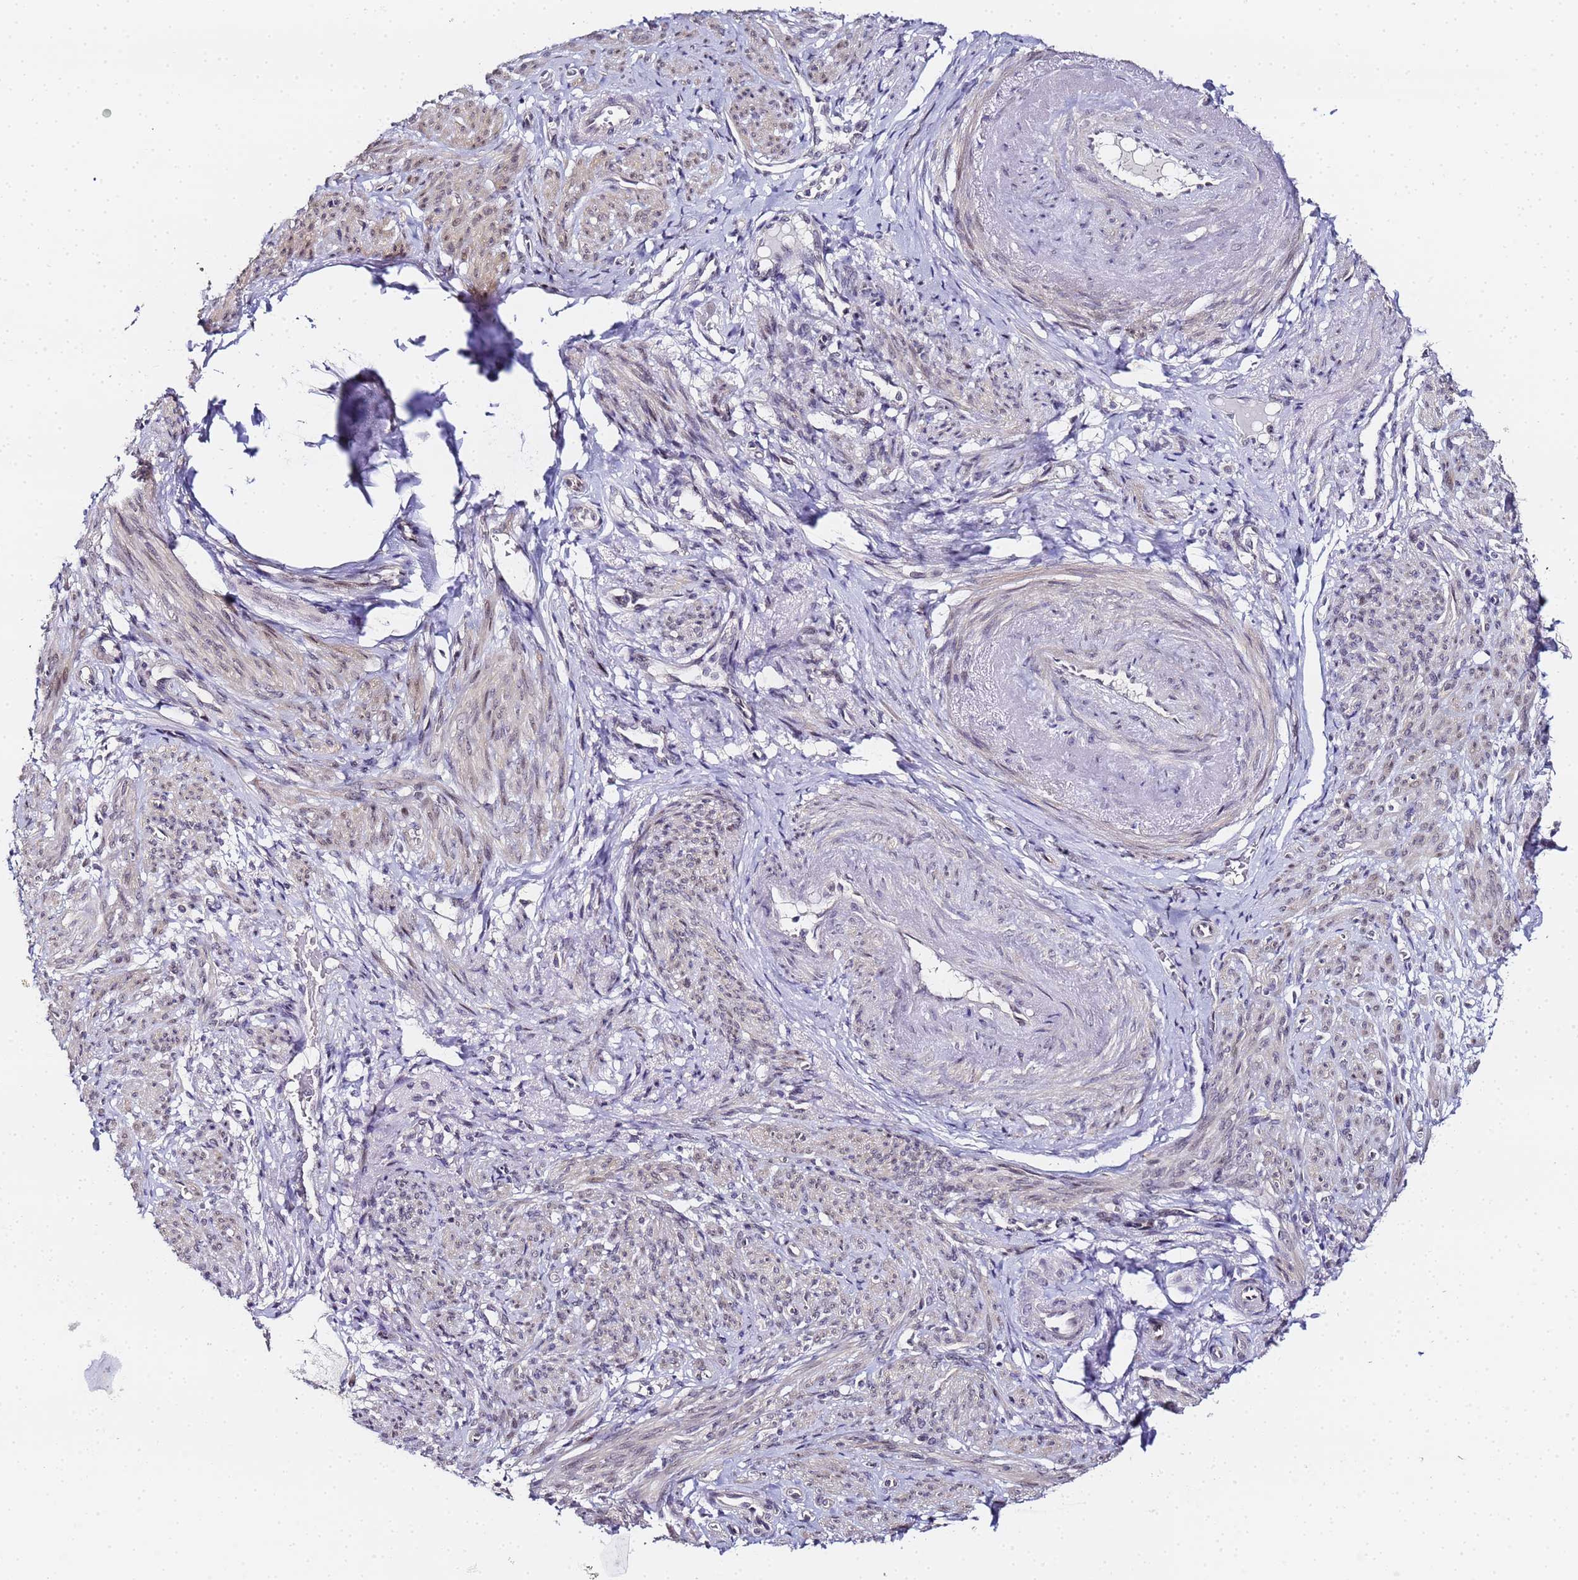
{"staining": {"intensity": "weak", "quantity": "<25%", "location": "nuclear"}, "tissue": "smooth muscle", "cell_type": "Smooth muscle cells", "image_type": "normal", "snomed": [{"axis": "morphology", "description": "Normal tissue, NOS"}, {"axis": "topography", "description": "Smooth muscle"}], "caption": "IHC of unremarkable smooth muscle reveals no expression in smooth muscle cells.", "gene": "LSM3", "patient": {"sex": "female", "age": 39}}